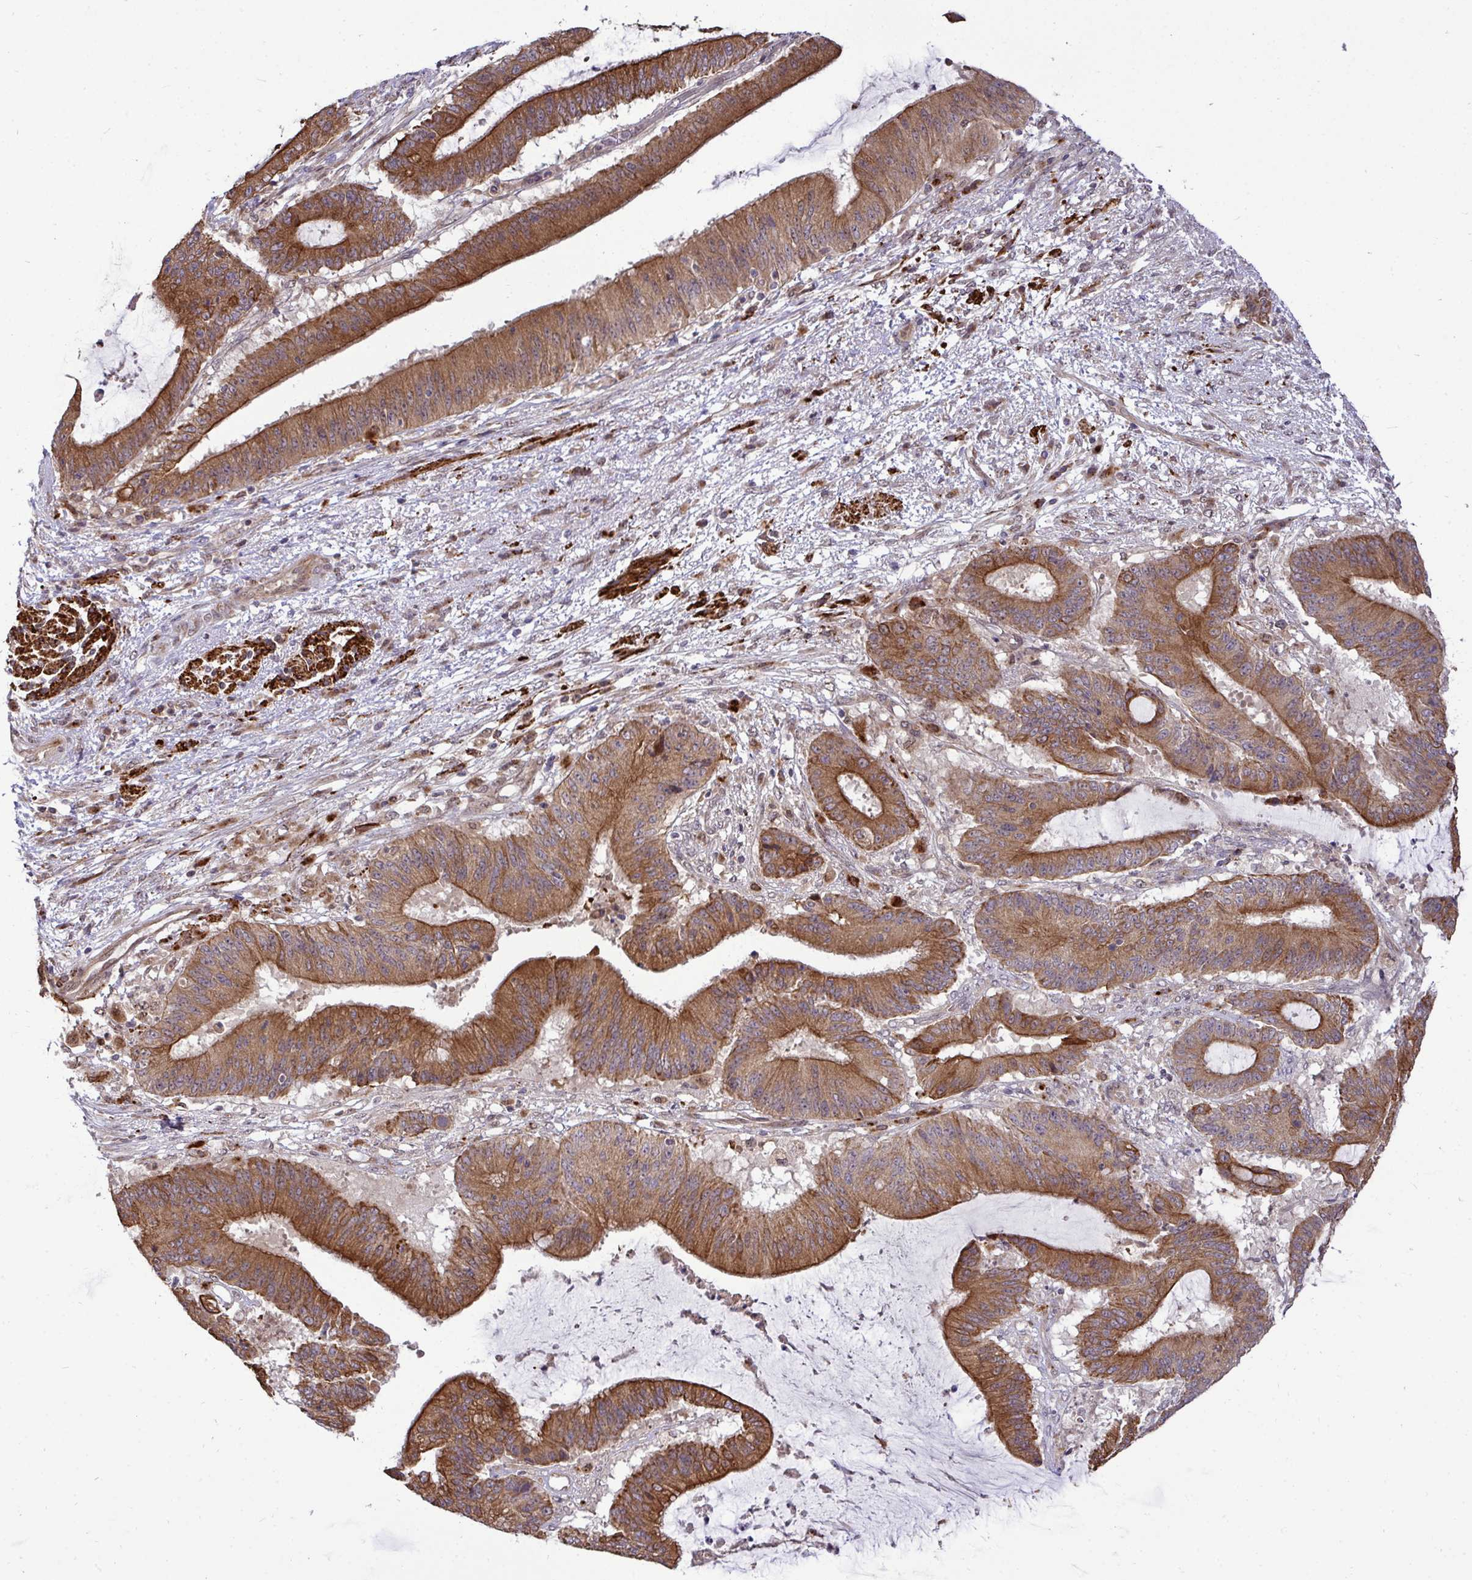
{"staining": {"intensity": "moderate", "quantity": ">75%", "location": "cytoplasmic/membranous"}, "tissue": "liver cancer", "cell_type": "Tumor cells", "image_type": "cancer", "snomed": [{"axis": "morphology", "description": "Normal tissue, NOS"}, {"axis": "morphology", "description": "Cholangiocarcinoma"}, {"axis": "topography", "description": "Liver"}, {"axis": "topography", "description": "Peripheral nerve tissue"}], "caption": "The histopathology image exhibits a brown stain indicating the presence of a protein in the cytoplasmic/membranous of tumor cells in liver cholangiocarcinoma. Immunohistochemistry (ihc) stains the protein of interest in brown and the nuclei are stained blue.", "gene": "TRIM44", "patient": {"sex": "female", "age": 73}}